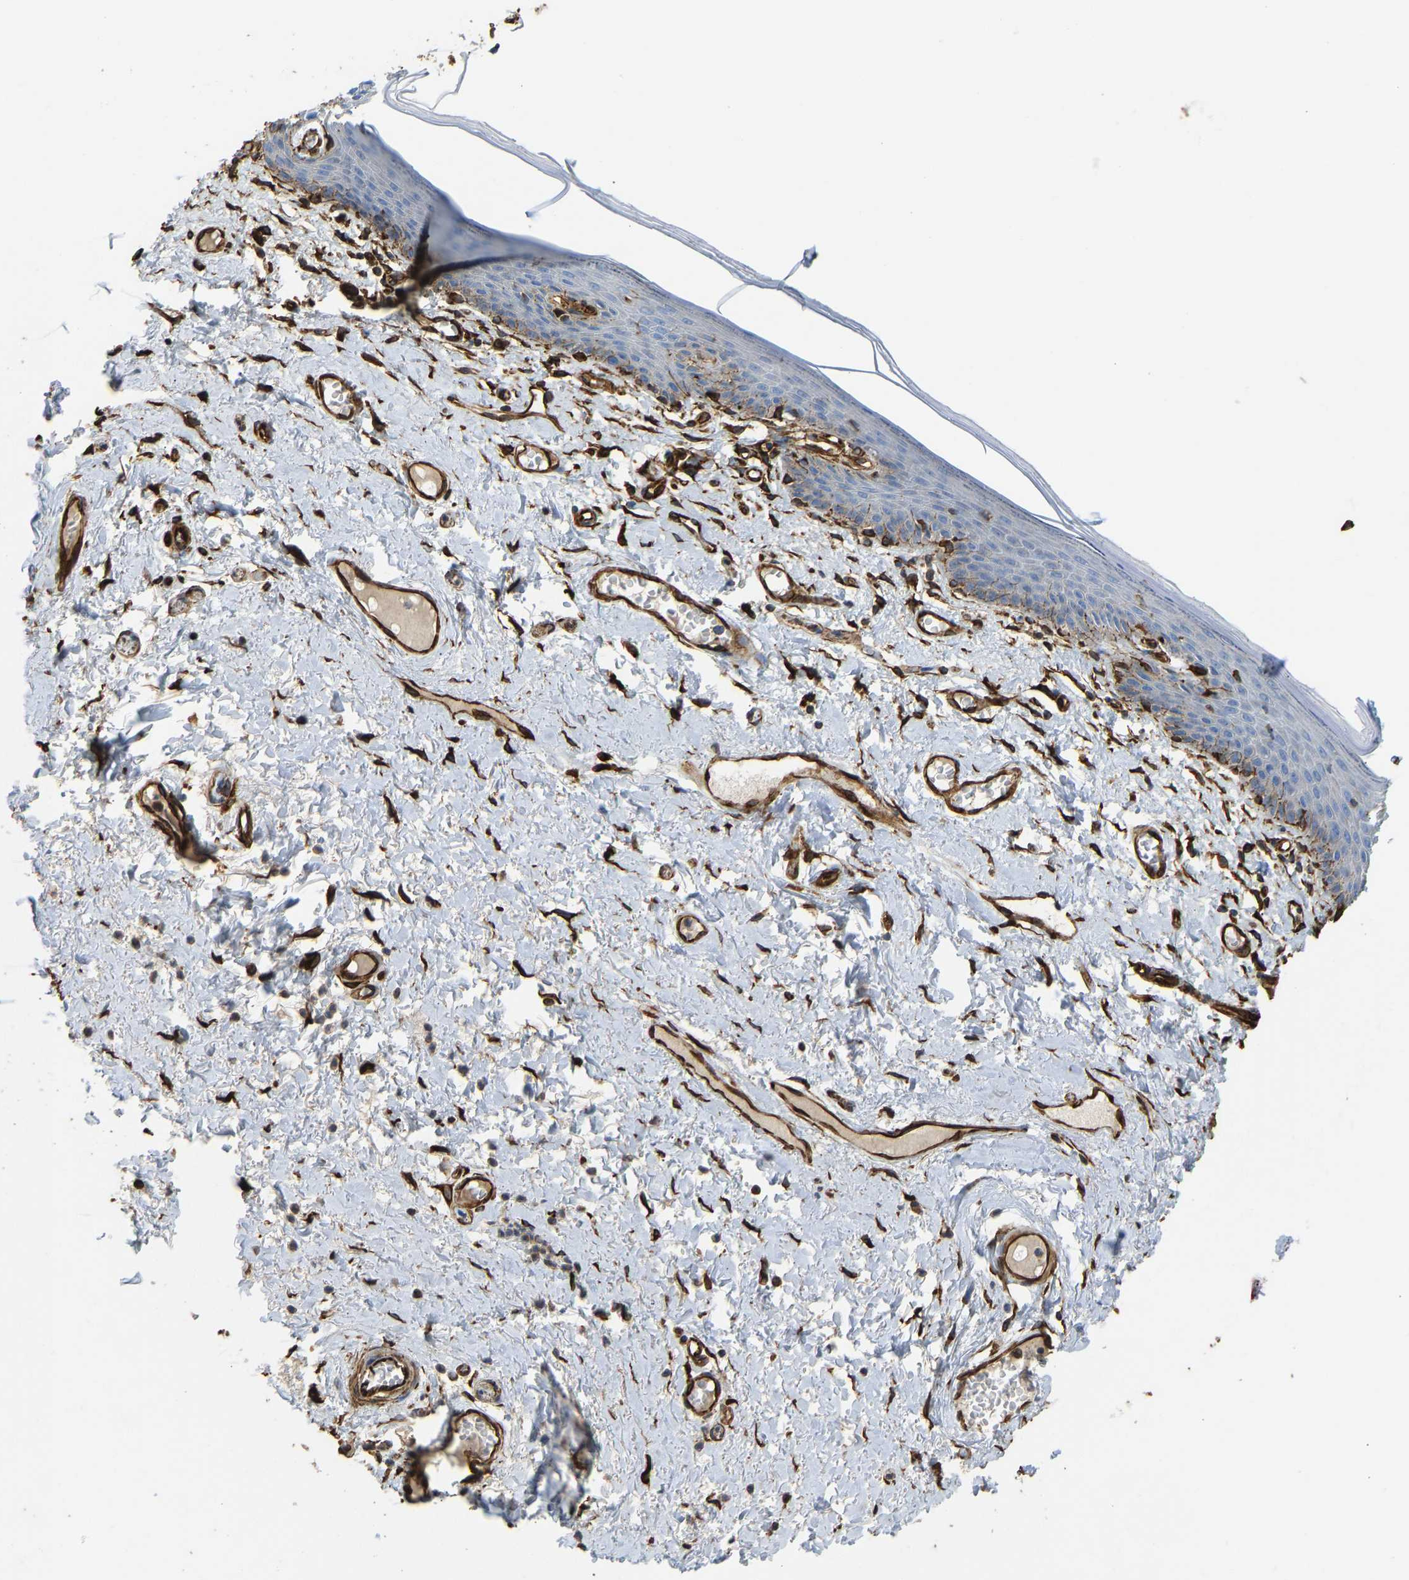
{"staining": {"intensity": "moderate", "quantity": "<25%", "location": "cytoplasmic/membranous"}, "tissue": "skin", "cell_type": "Epidermal cells", "image_type": "normal", "snomed": [{"axis": "morphology", "description": "Normal tissue, NOS"}, {"axis": "topography", "description": "Vulva"}], "caption": "This photomicrograph displays IHC staining of unremarkable human skin, with low moderate cytoplasmic/membranous staining in approximately <25% of epidermal cells.", "gene": "BEX3", "patient": {"sex": "female", "age": 54}}